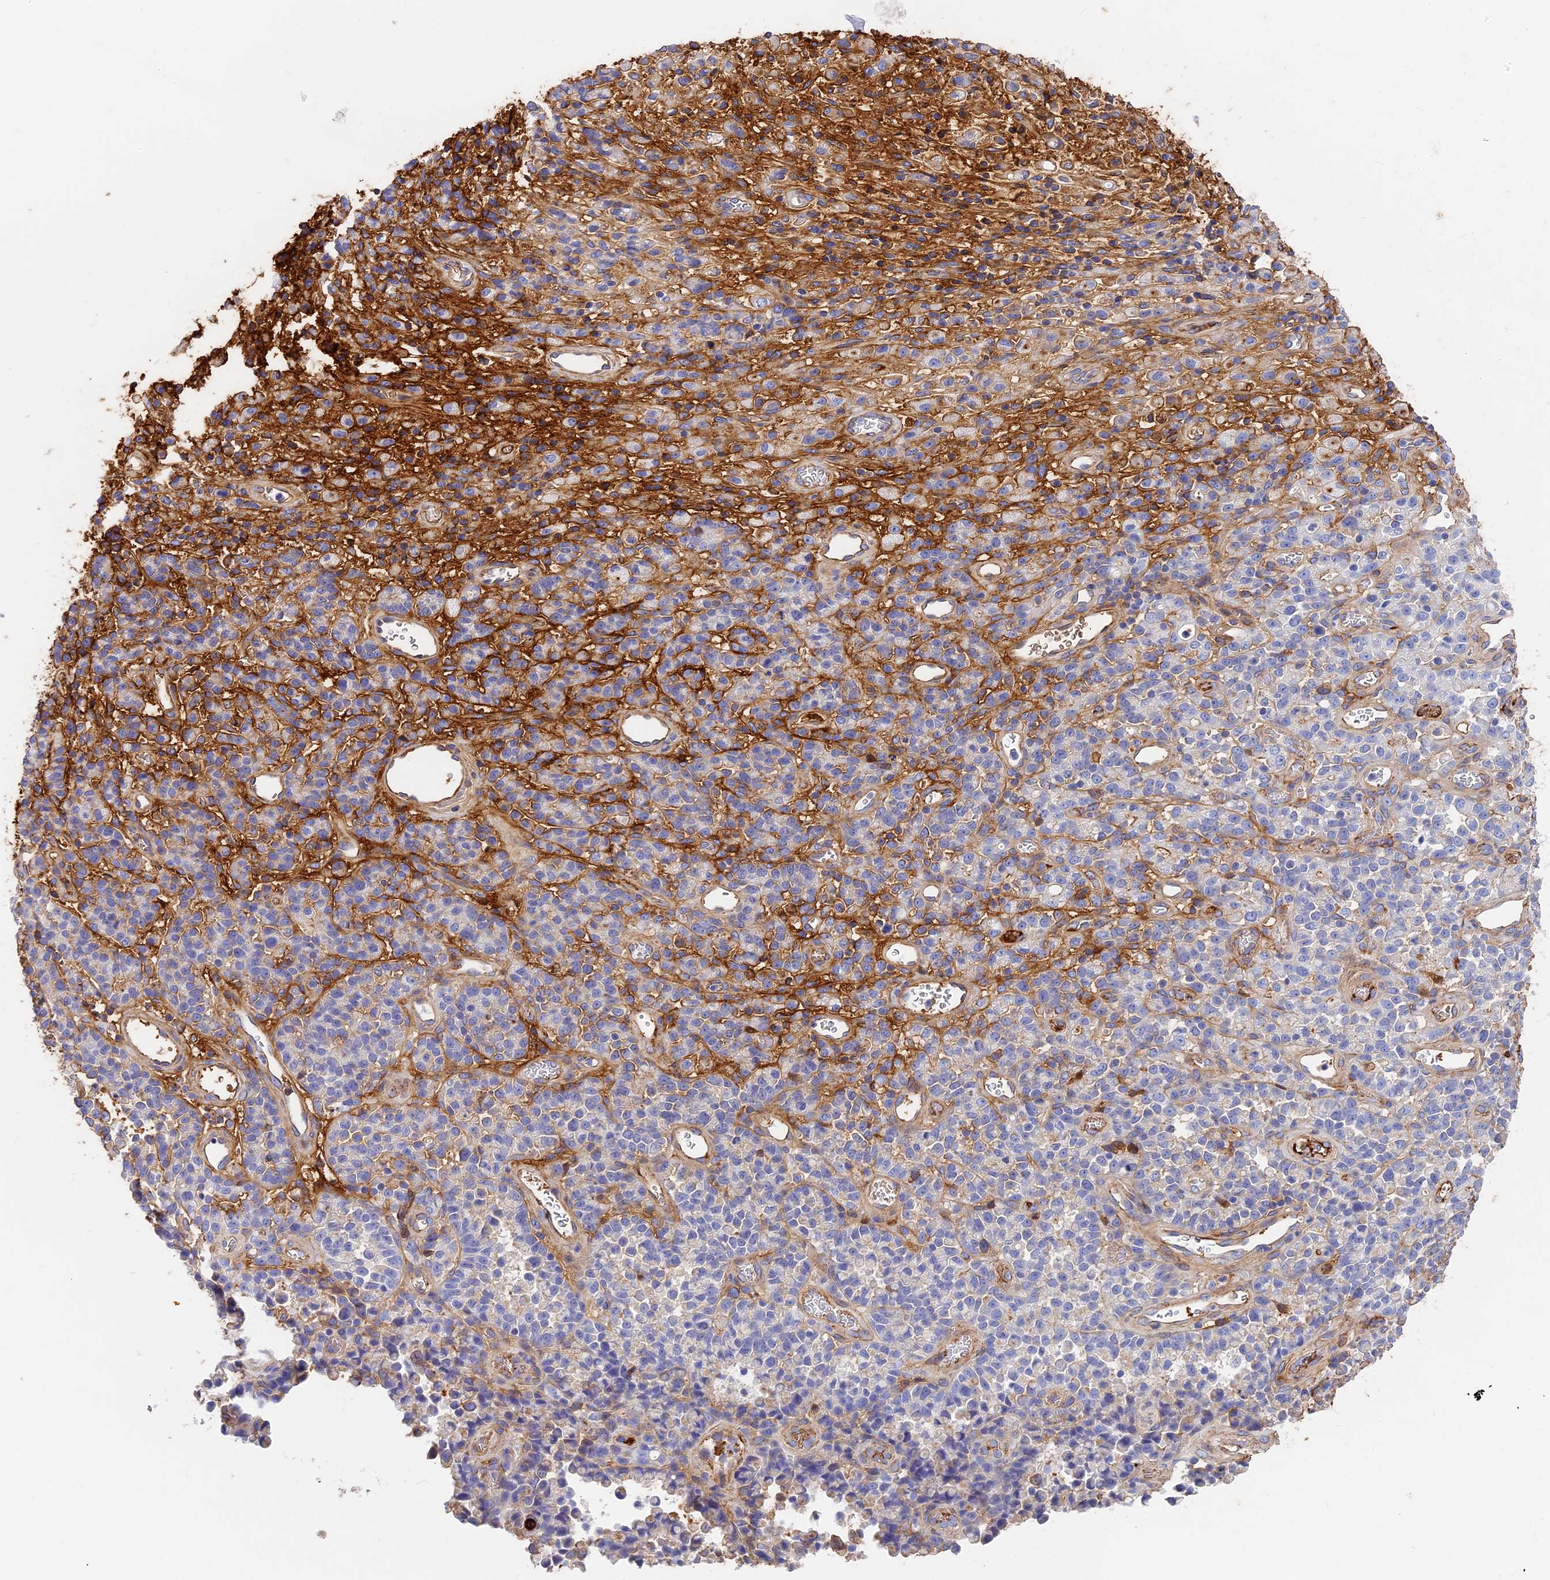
{"staining": {"intensity": "negative", "quantity": "none", "location": "none"}, "tissue": "stomach cancer", "cell_type": "Tumor cells", "image_type": "cancer", "snomed": [{"axis": "morphology", "description": "Adenocarcinoma, NOS"}, {"axis": "topography", "description": "Stomach"}], "caption": "Tumor cells are negative for protein expression in human stomach cancer (adenocarcinoma).", "gene": "ITIH1", "patient": {"sex": "female", "age": 60}}